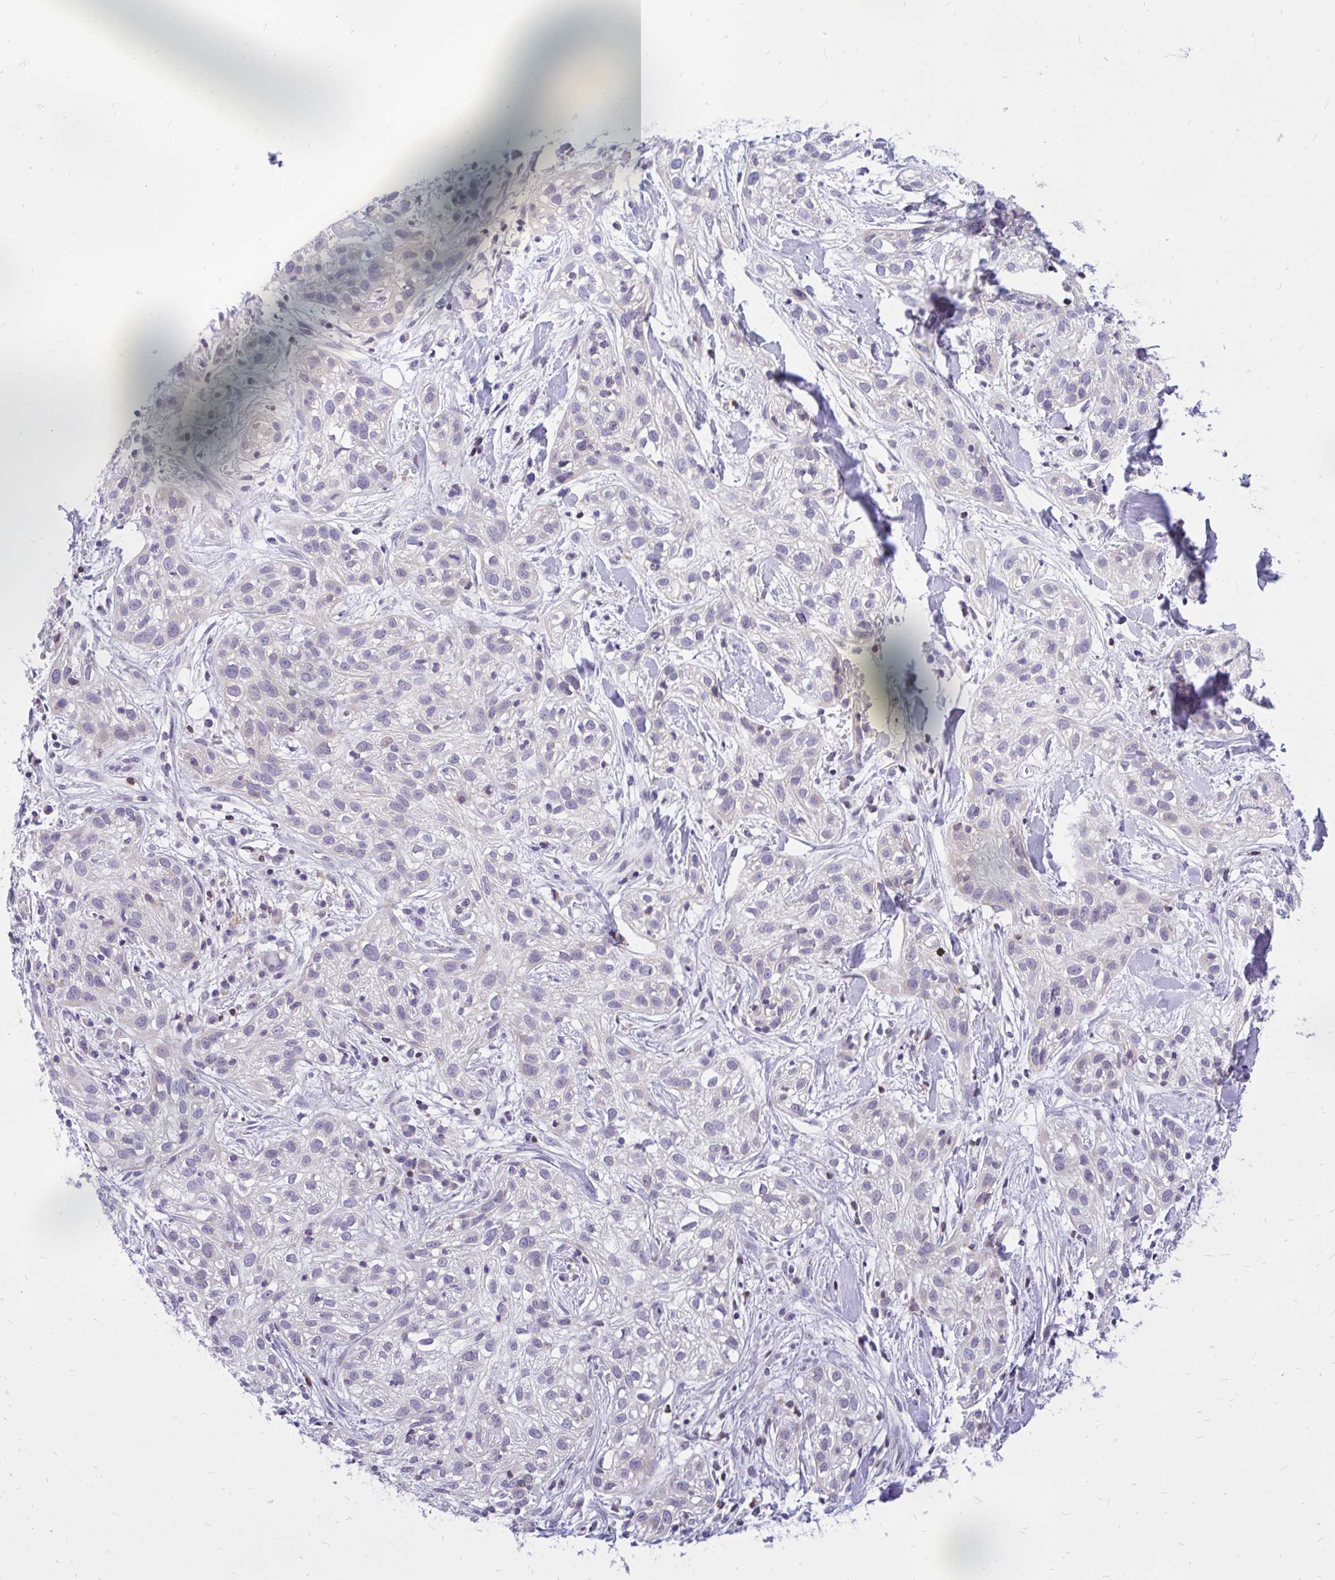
{"staining": {"intensity": "negative", "quantity": "none", "location": "none"}, "tissue": "skin cancer", "cell_type": "Tumor cells", "image_type": "cancer", "snomed": [{"axis": "morphology", "description": "Squamous cell carcinoma, NOS"}, {"axis": "topography", "description": "Skin"}], "caption": "Immunohistochemistry (IHC) photomicrograph of neoplastic tissue: human skin cancer (squamous cell carcinoma) stained with DAB (3,3'-diaminobenzidine) reveals no significant protein staining in tumor cells.", "gene": "CXCL8", "patient": {"sex": "male", "age": 82}}